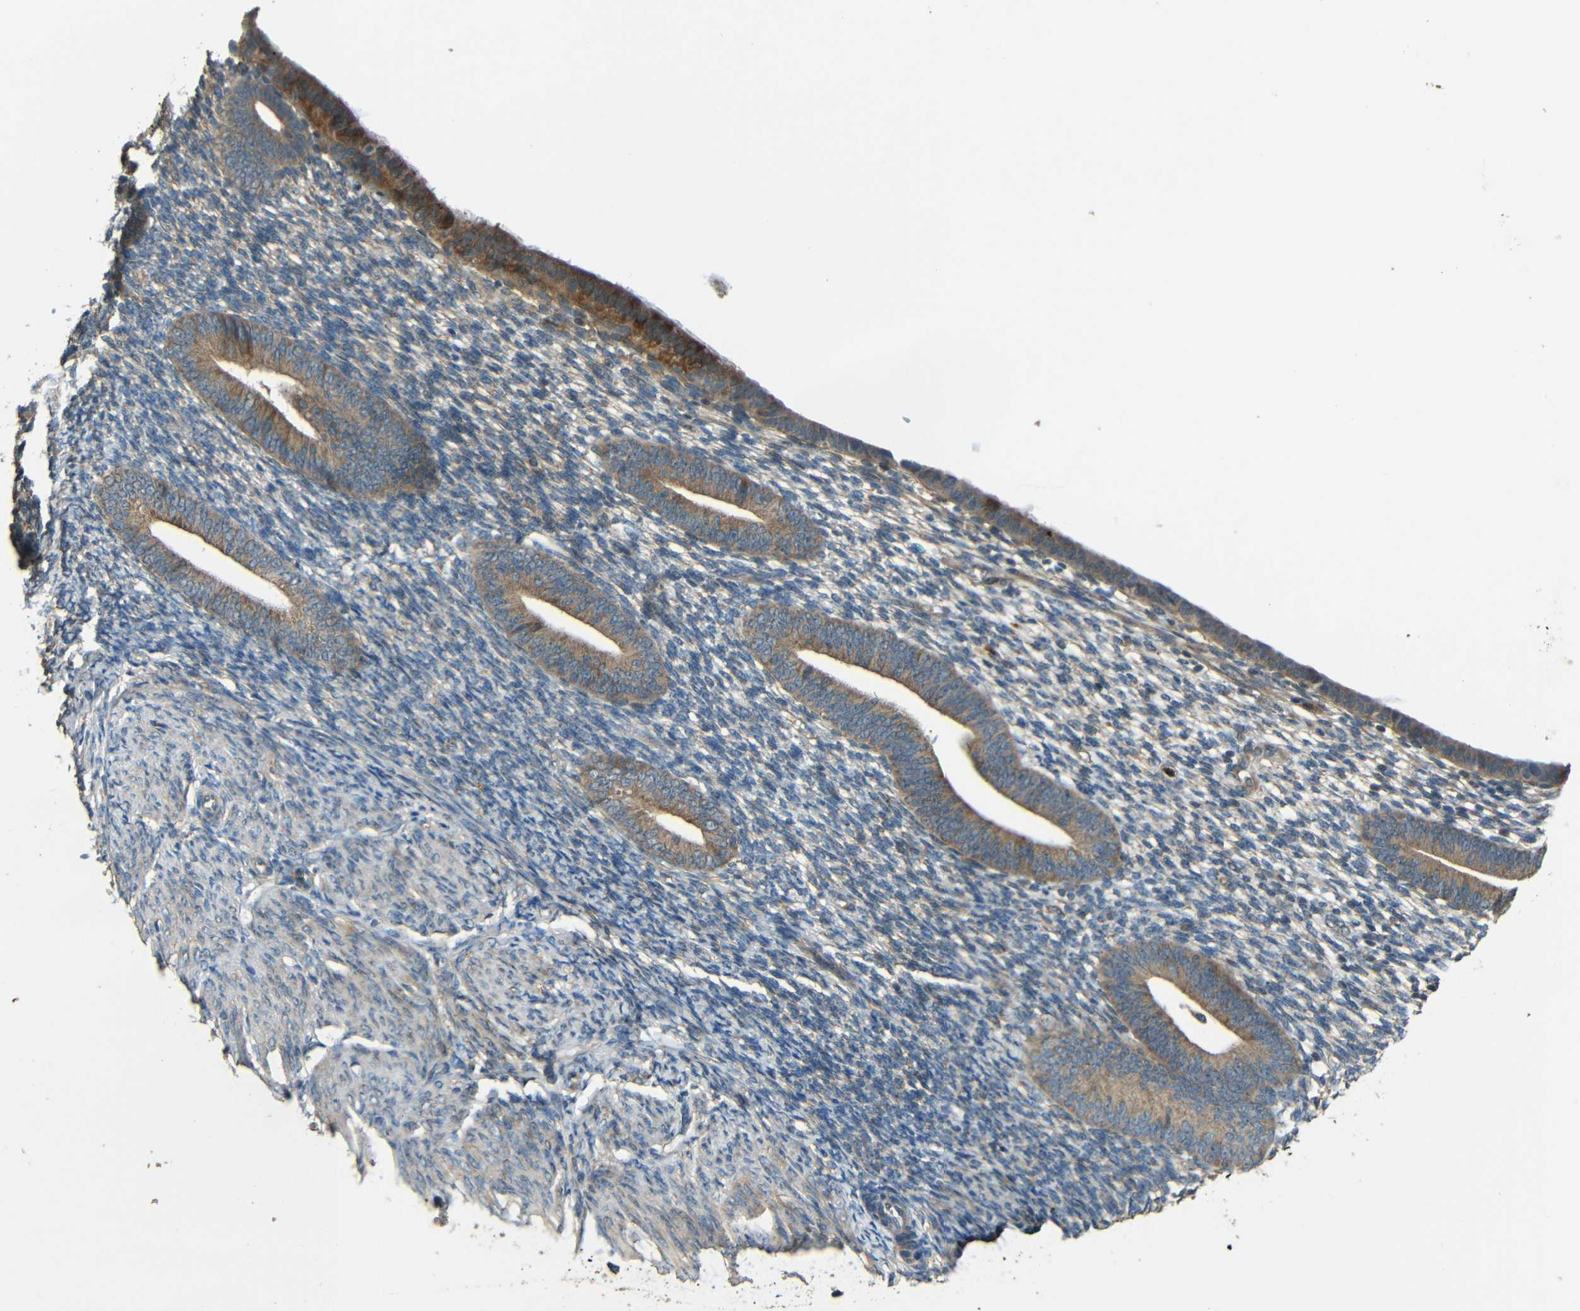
{"staining": {"intensity": "weak", "quantity": "25%-75%", "location": "cytoplasmic/membranous"}, "tissue": "endometrium", "cell_type": "Cells in endometrial stroma", "image_type": "normal", "snomed": [{"axis": "morphology", "description": "Normal tissue, NOS"}, {"axis": "topography", "description": "Endometrium"}], "caption": "Immunohistochemistry micrograph of benign endometrium: endometrium stained using immunohistochemistry (IHC) reveals low levels of weak protein expression localized specifically in the cytoplasmic/membranous of cells in endometrial stroma, appearing as a cytoplasmic/membranous brown color.", "gene": "ACACA", "patient": {"sex": "female", "age": 57}}